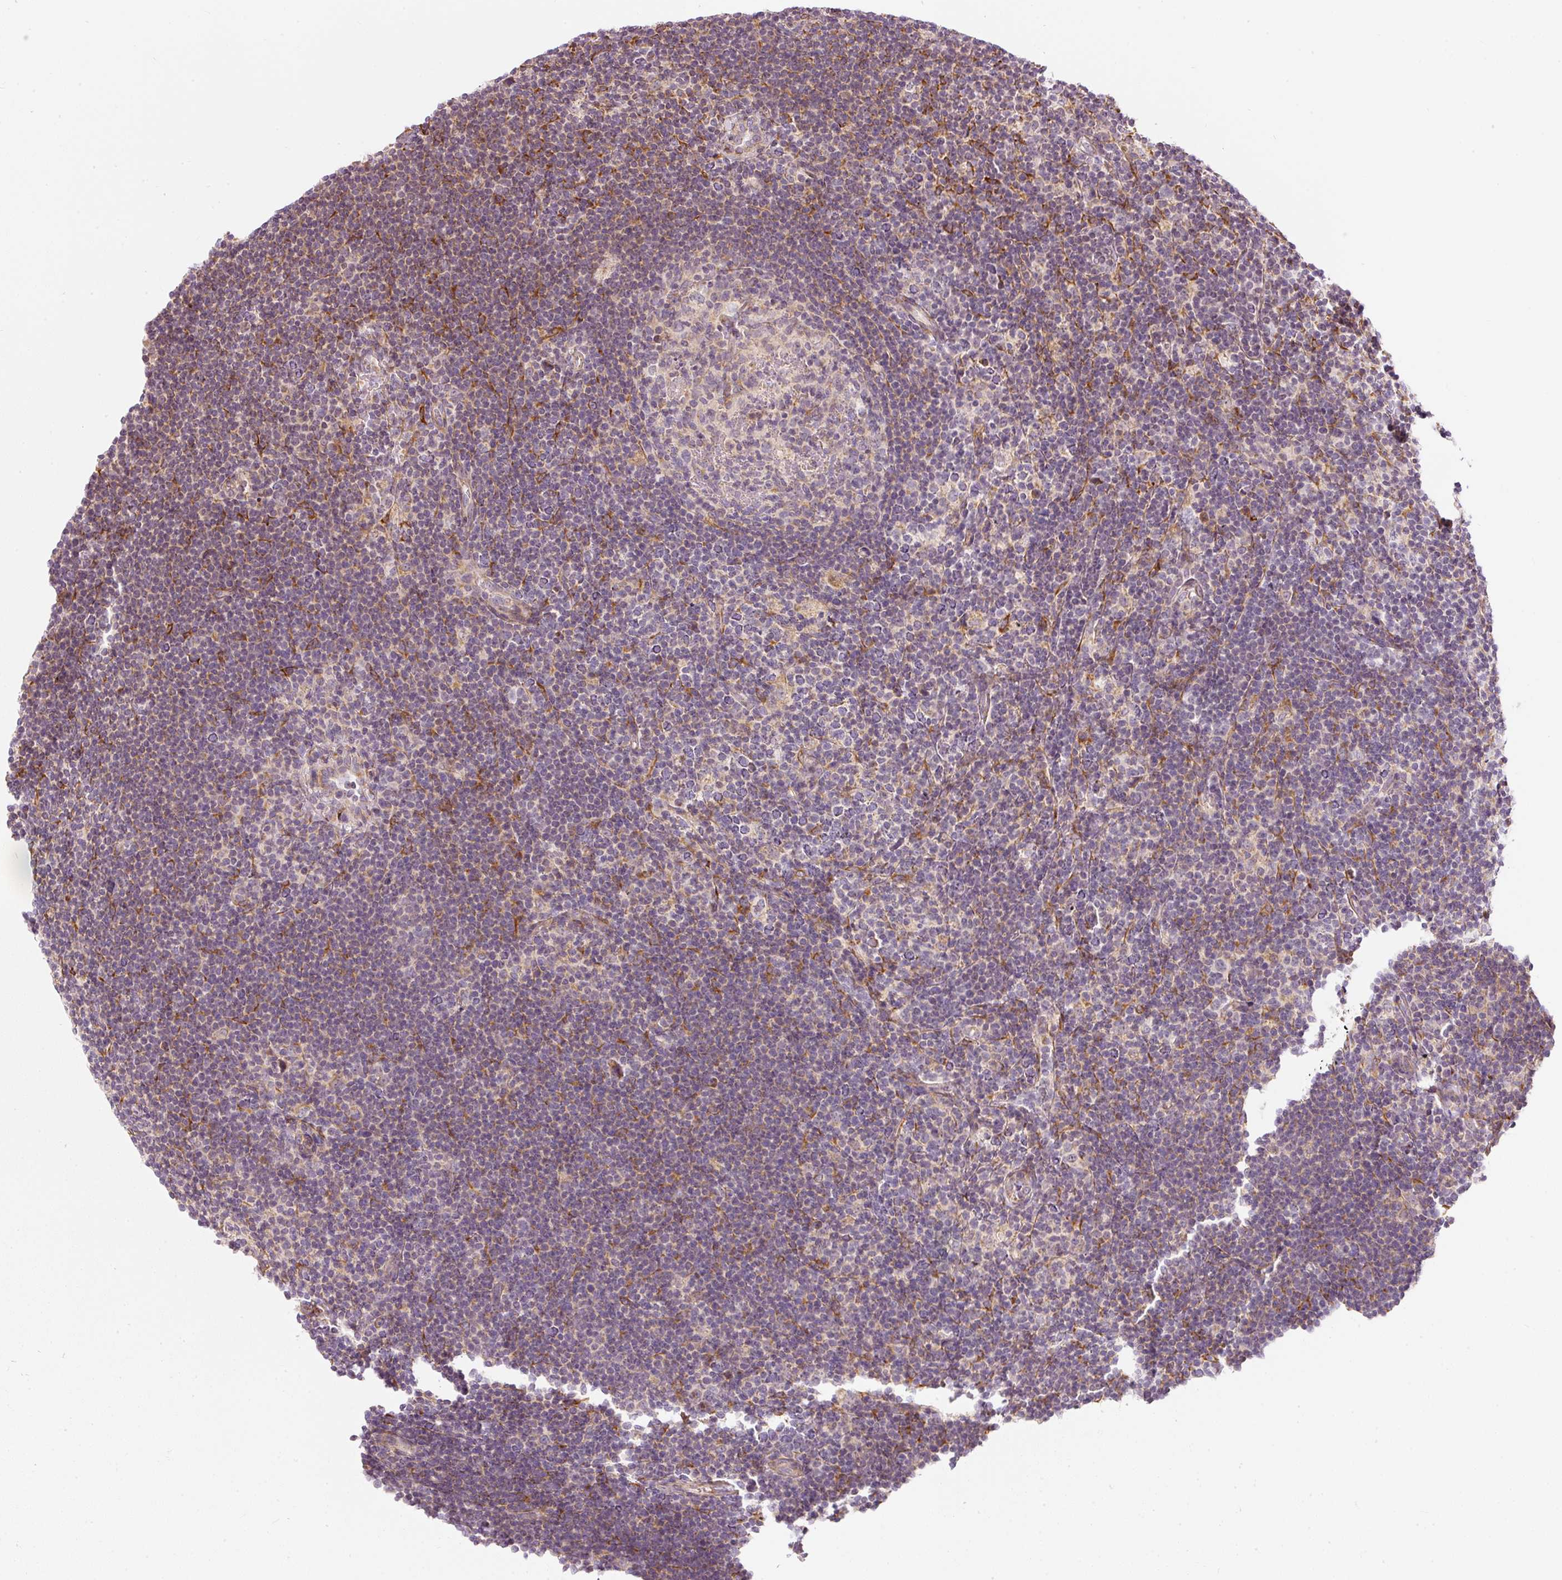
{"staining": {"intensity": "negative", "quantity": "none", "location": "none"}, "tissue": "lymphoma", "cell_type": "Tumor cells", "image_type": "cancer", "snomed": [{"axis": "morphology", "description": "Hodgkin's disease, NOS"}, {"axis": "topography", "description": "Lymph node"}], "caption": "This is a photomicrograph of immunohistochemistry (IHC) staining of Hodgkin's disease, which shows no positivity in tumor cells. Nuclei are stained in blue.", "gene": "SNAPC5", "patient": {"sex": "female", "age": 57}}